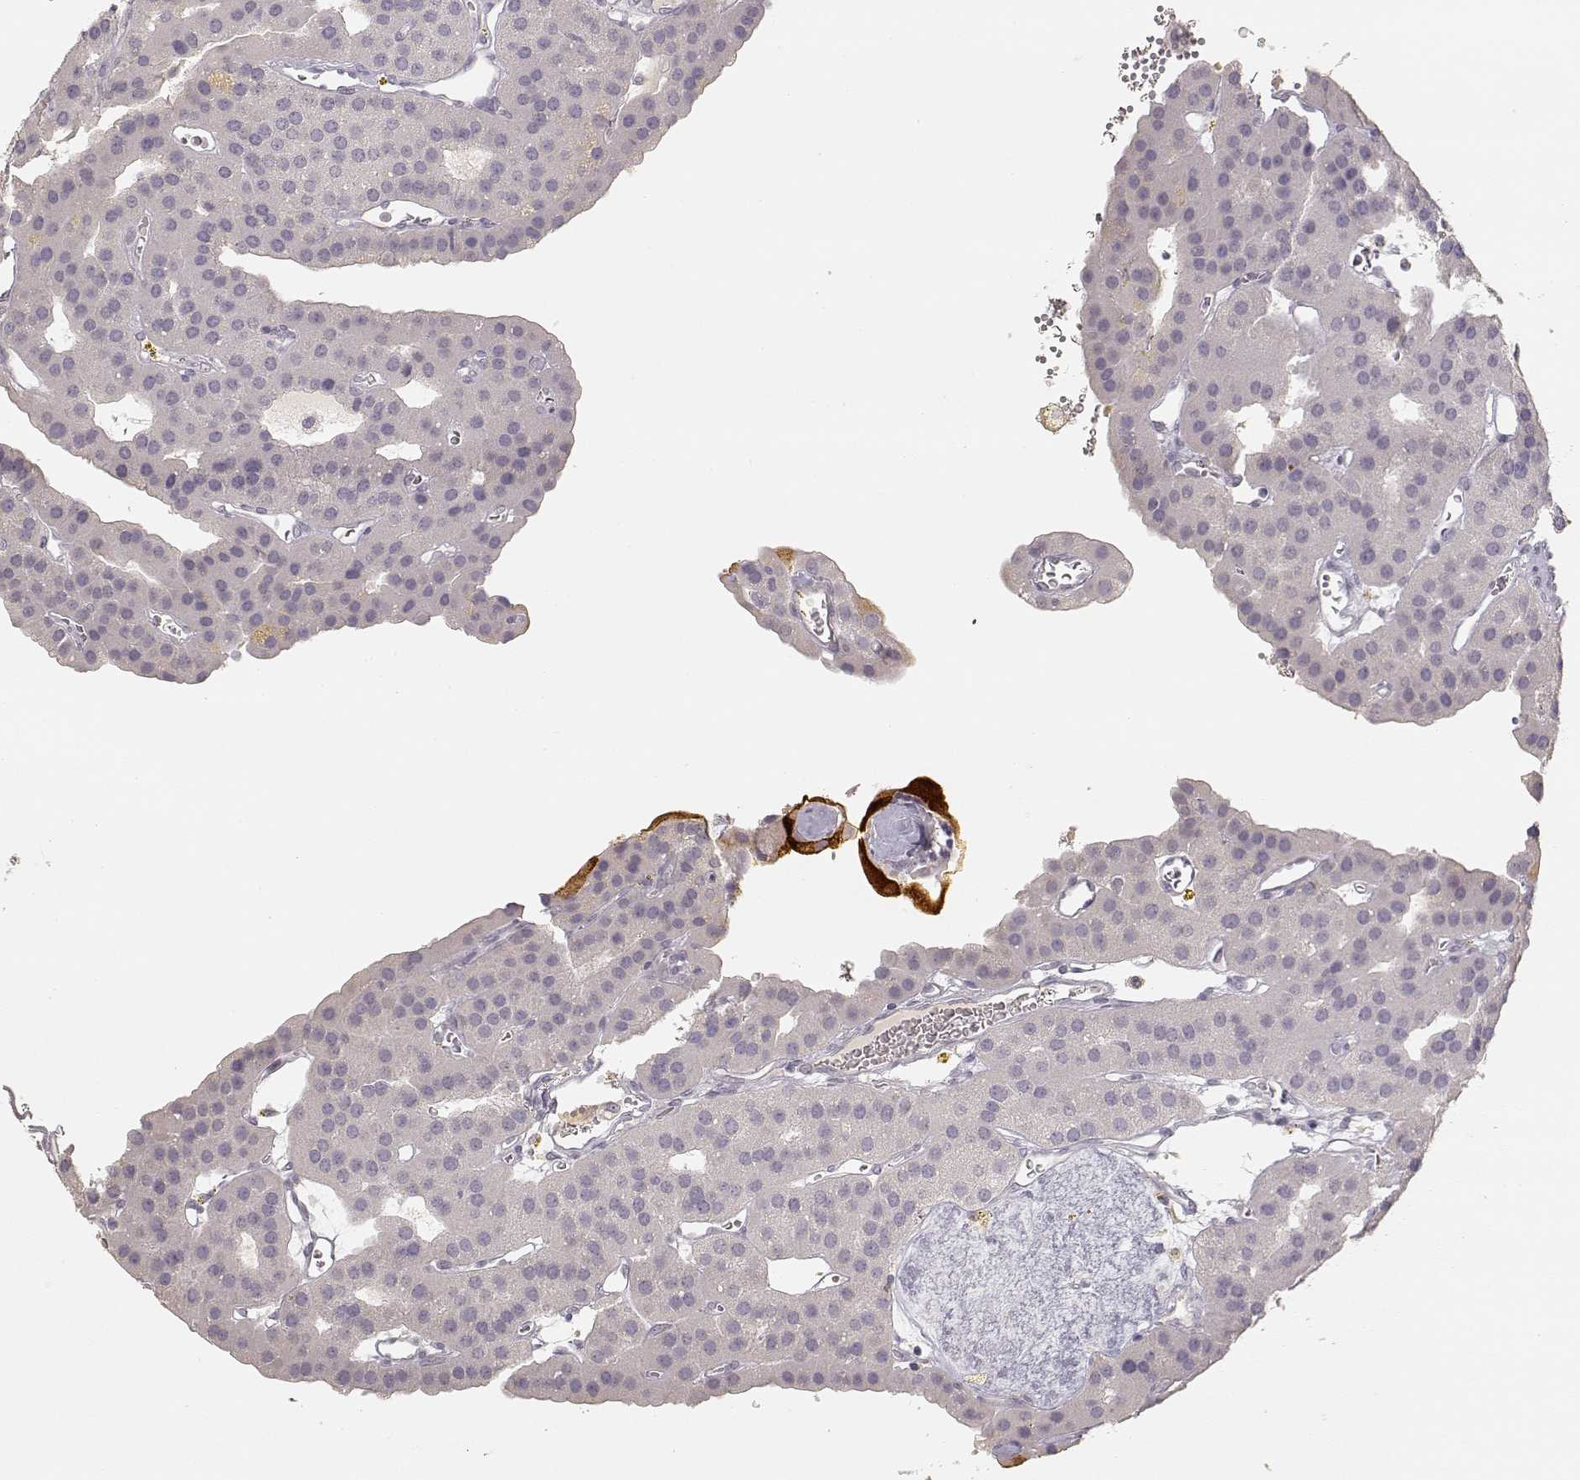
{"staining": {"intensity": "negative", "quantity": "none", "location": "none"}, "tissue": "parathyroid gland", "cell_type": "Glandular cells", "image_type": "normal", "snomed": [{"axis": "morphology", "description": "Normal tissue, NOS"}, {"axis": "morphology", "description": "Adenoma, NOS"}, {"axis": "topography", "description": "Parathyroid gland"}], "caption": "This is an immunohistochemistry (IHC) histopathology image of benign parathyroid gland. There is no positivity in glandular cells.", "gene": "LAMC2", "patient": {"sex": "female", "age": 86}}